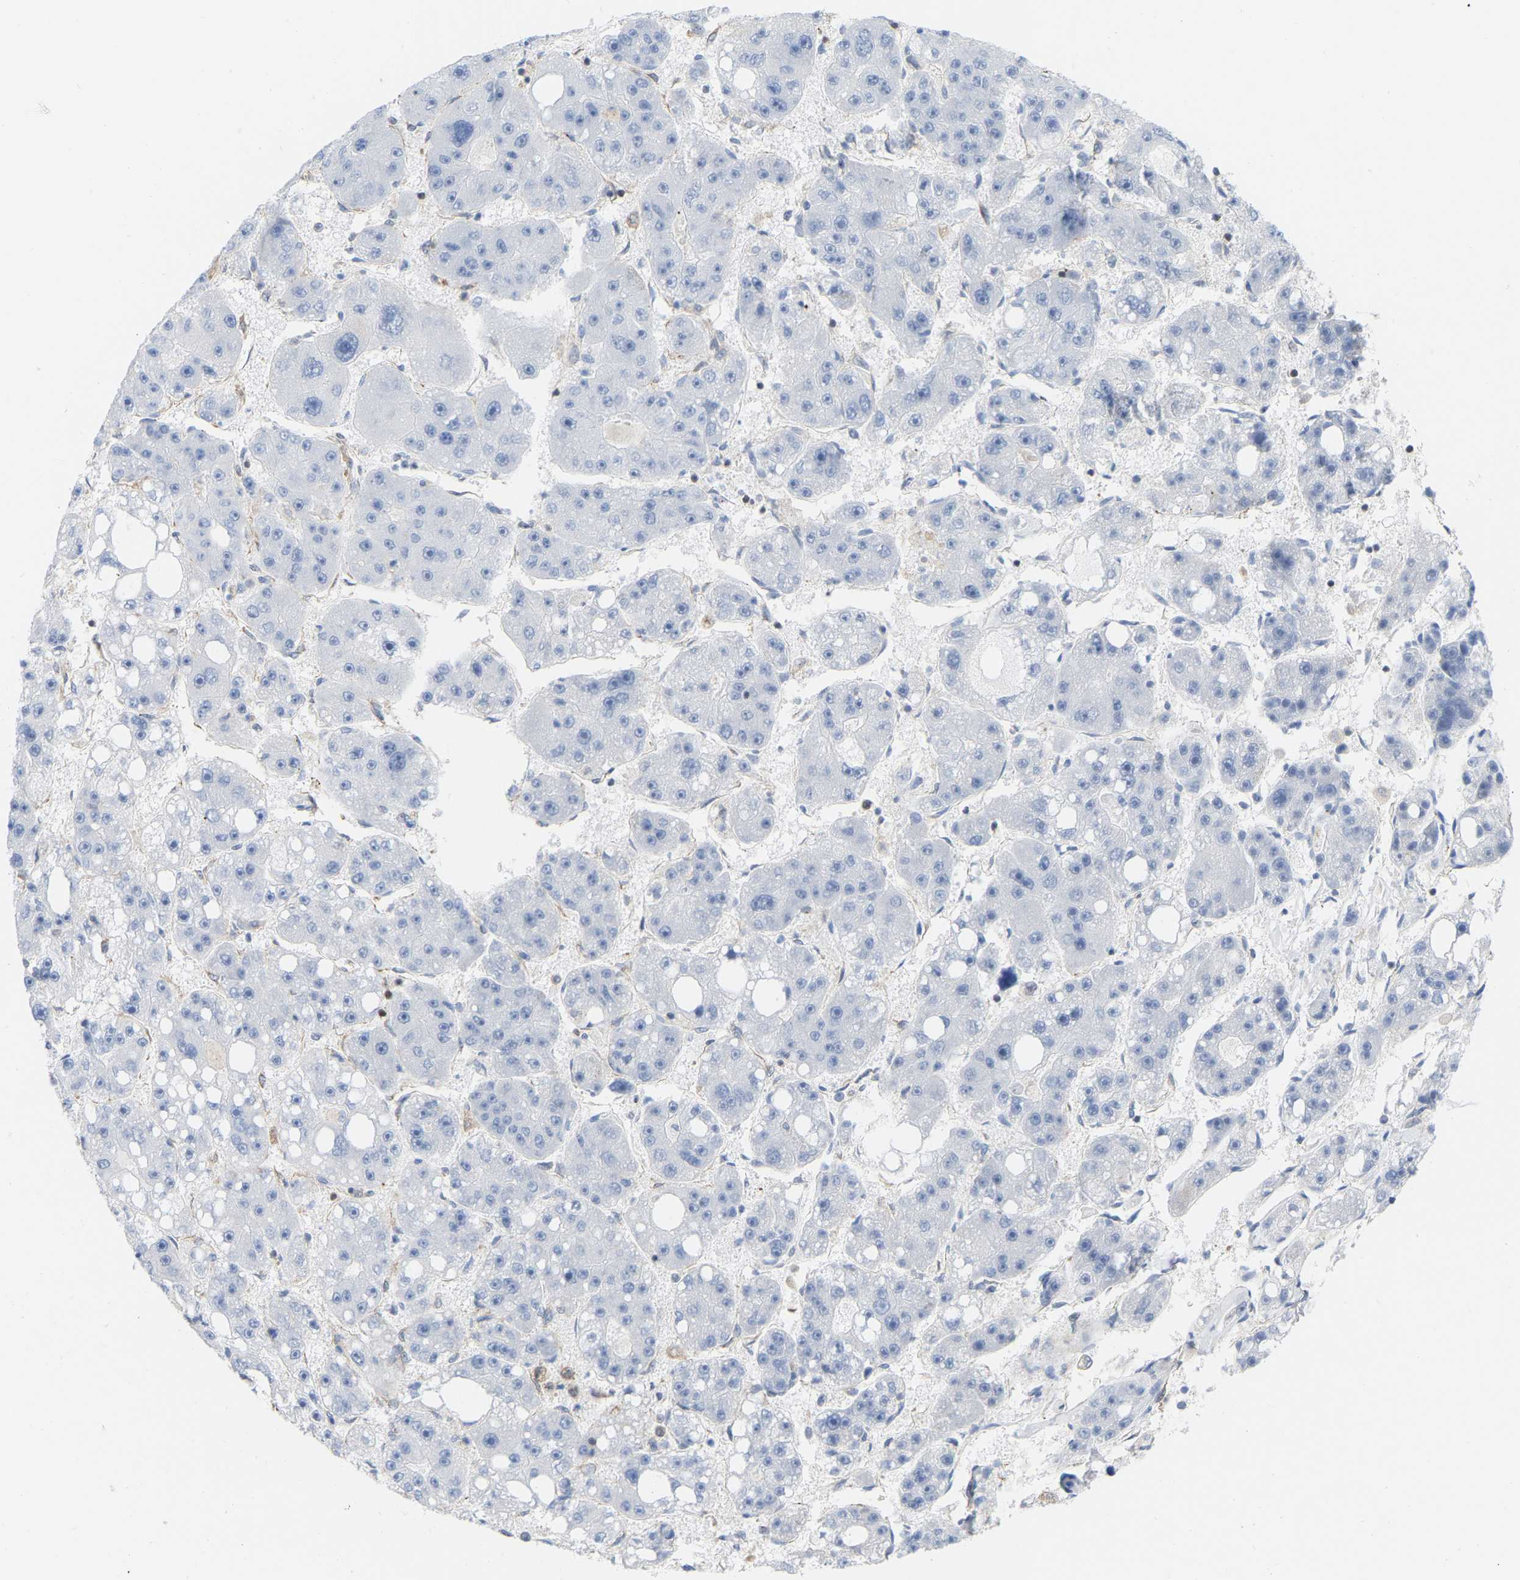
{"staining": {"intensity": "negative", "quantity": "none", "location": "none"}, "tissue": "liver cancer", "cell_type": "Tumor cells", "image_type": "cancer", "snomed": [{"axis": "morphology", "description": "Carcinoma, Hepatocellular, NOS"}, {"axis": "topography", "description": "Liver"}], "caption": "High power microscopy photomicrograph of an IHC image of liver cancer, revealing no significant expression in tumor cells.", "gene": "GIMAP4", "patient": {"sex": "female", "age": 61}}